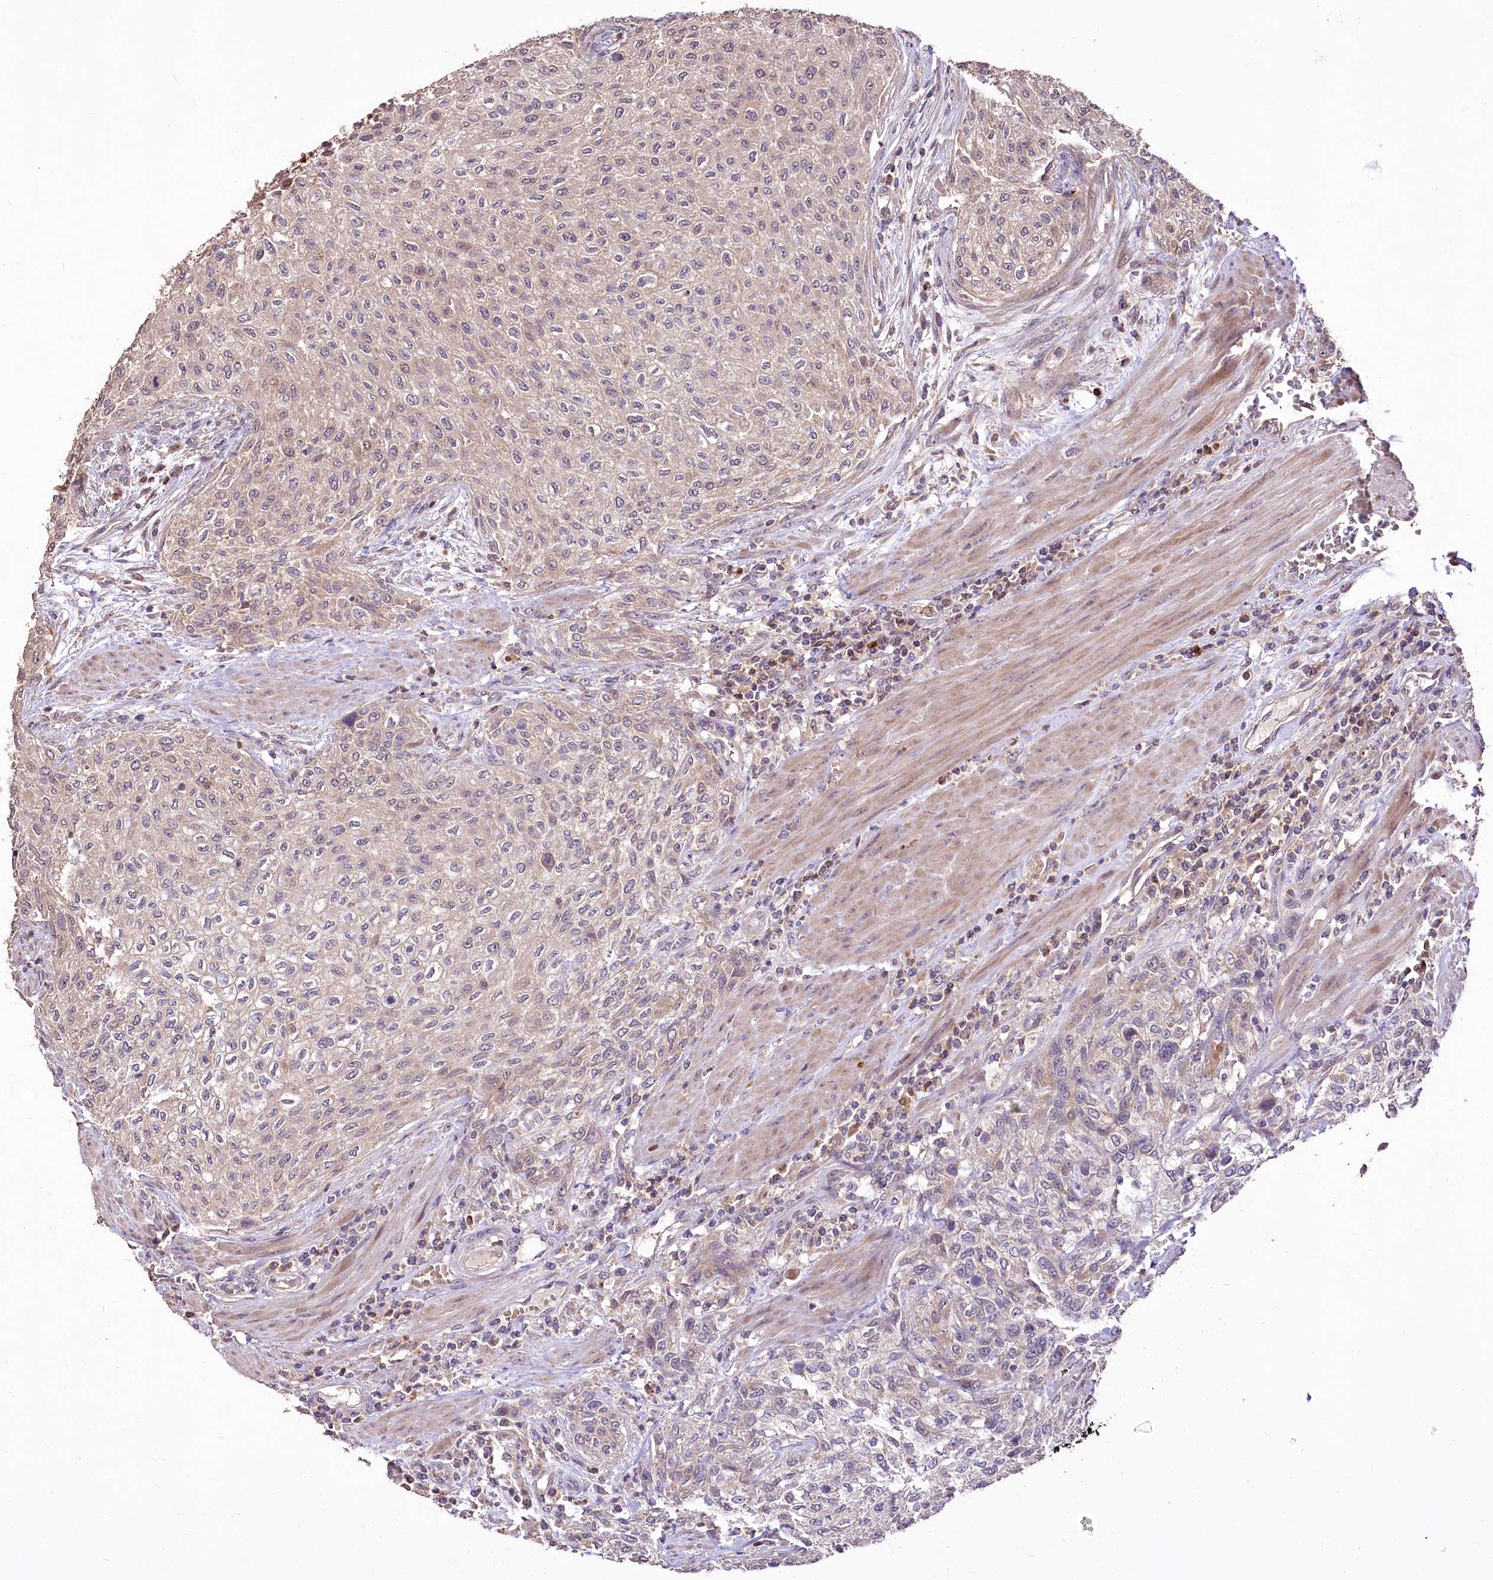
{"staining": {"intensity": "weak", "quantity": "<25%", "location": "cytoplasmic/membranous"}, "tissue": "urothelial cancer", "cell_type": "Tumor cells", "image_type": "cancer", "snomed": [{"axis": "morphology", "description": "Urothelial carcinoma, High grade"}, {"axis": "topography", "description": "Urinary bladder"}], "caption": "Tumor cells show no significant protein staining in urothelial carcinoma (high-grade). Brightfield microscopy of immunohistochemistry stained with DAB (brown) and hematoxylin (blue), captured at high magnification.", "gene": "SERGEF", "patient": {"sex": "male", "age": 35}}